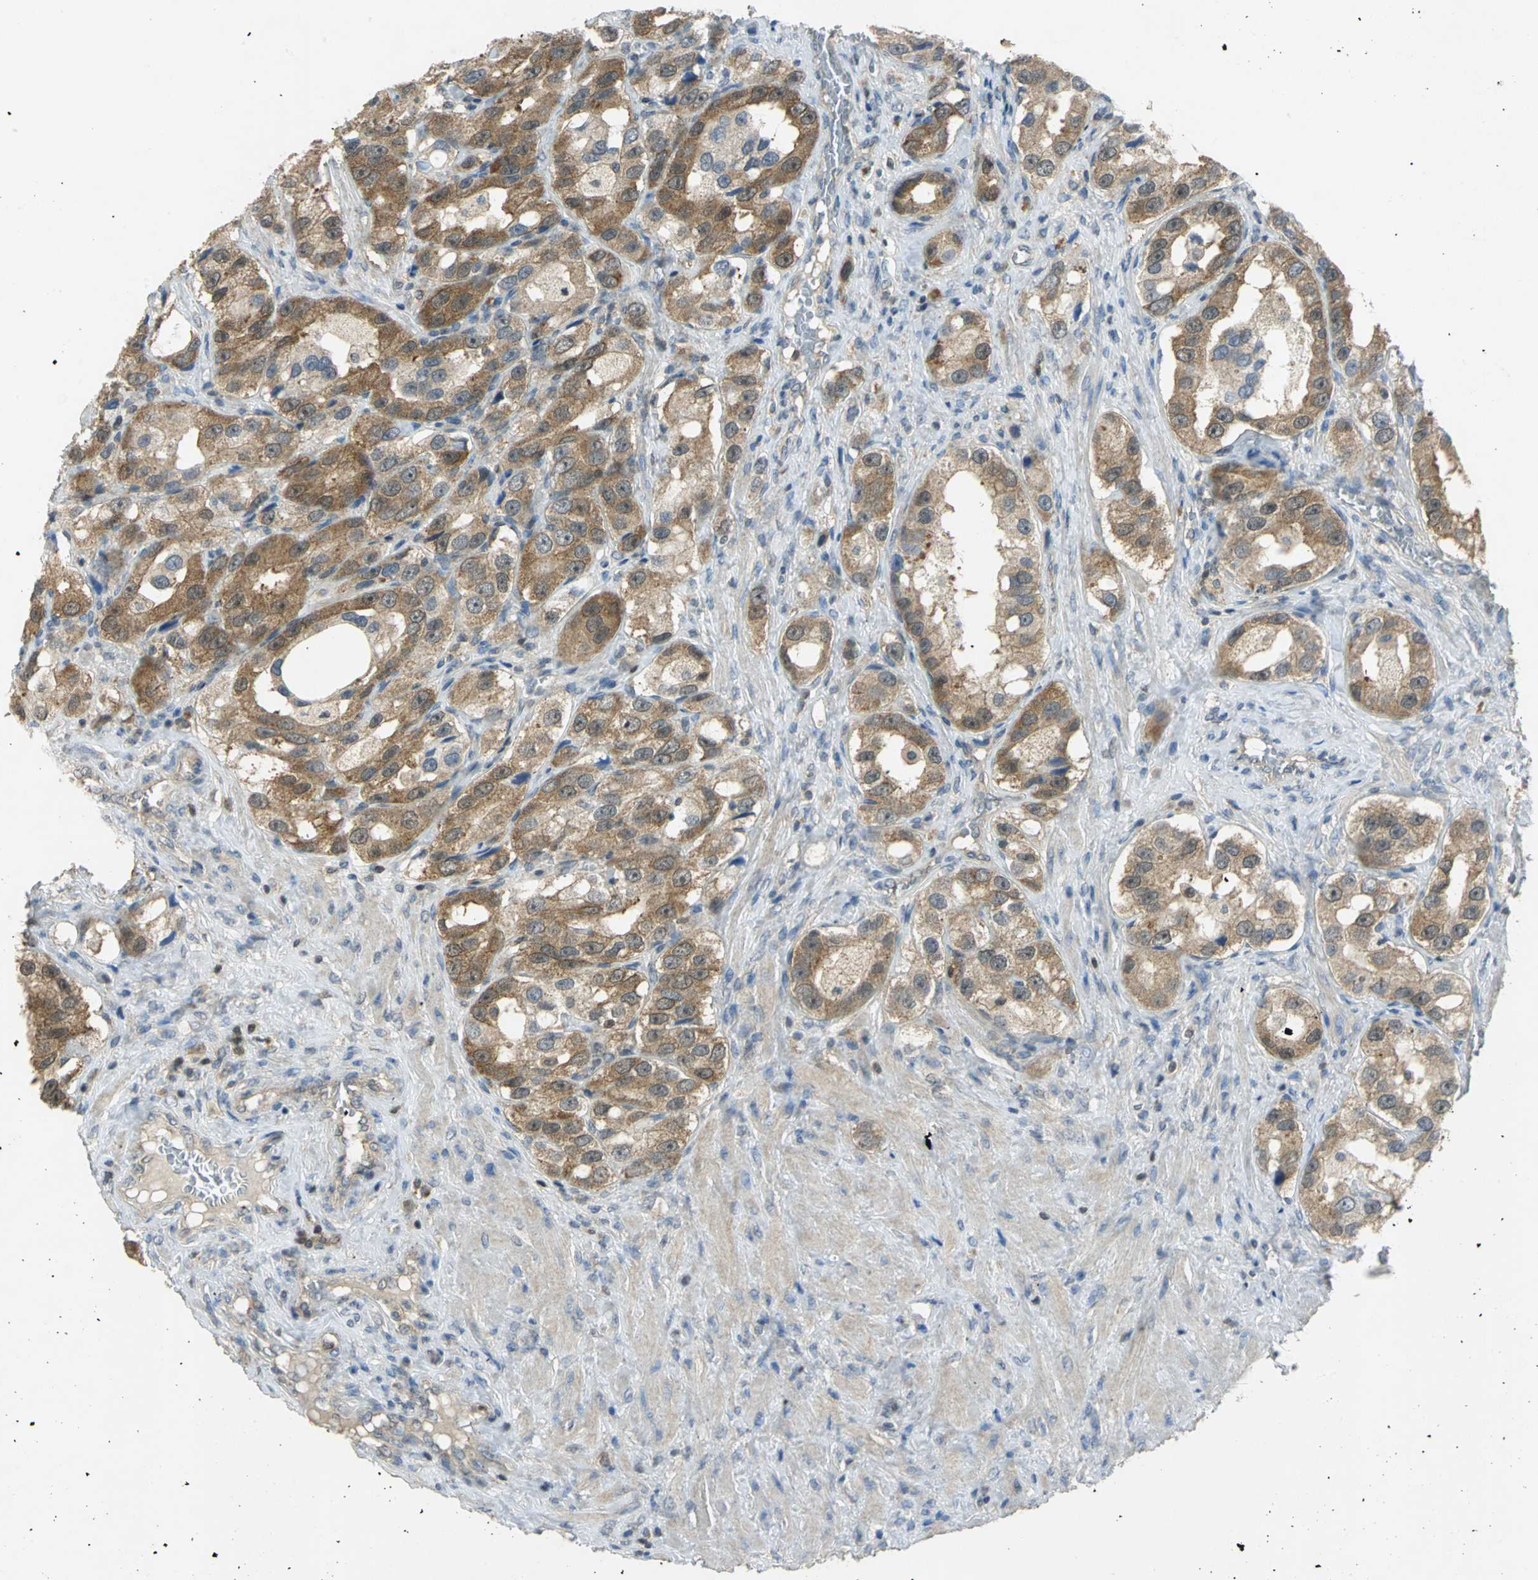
{"staining": {"intensity": "strong", "quantity": ">75%", "location": "cytoplasmic/membranous"}, "tissue": "prostate cancer", "cell_type": "Tumor cells", "image_type": "cancer", "snomed": [{"axis": "morphology", "description": "Adenocarcinoma, High grade"}, {"axis": "topography", "description": "Prostate"}], "caption": "Immunohistochemistry (IHC) (DAB) staining of human prostate high-grade adenocarcinoma exhibits strong cytoplasmic/membranous protein staining in about >75% of tumor cells.", "gene": "PPIA", "patient": {"sex": "male", "age": 63}}